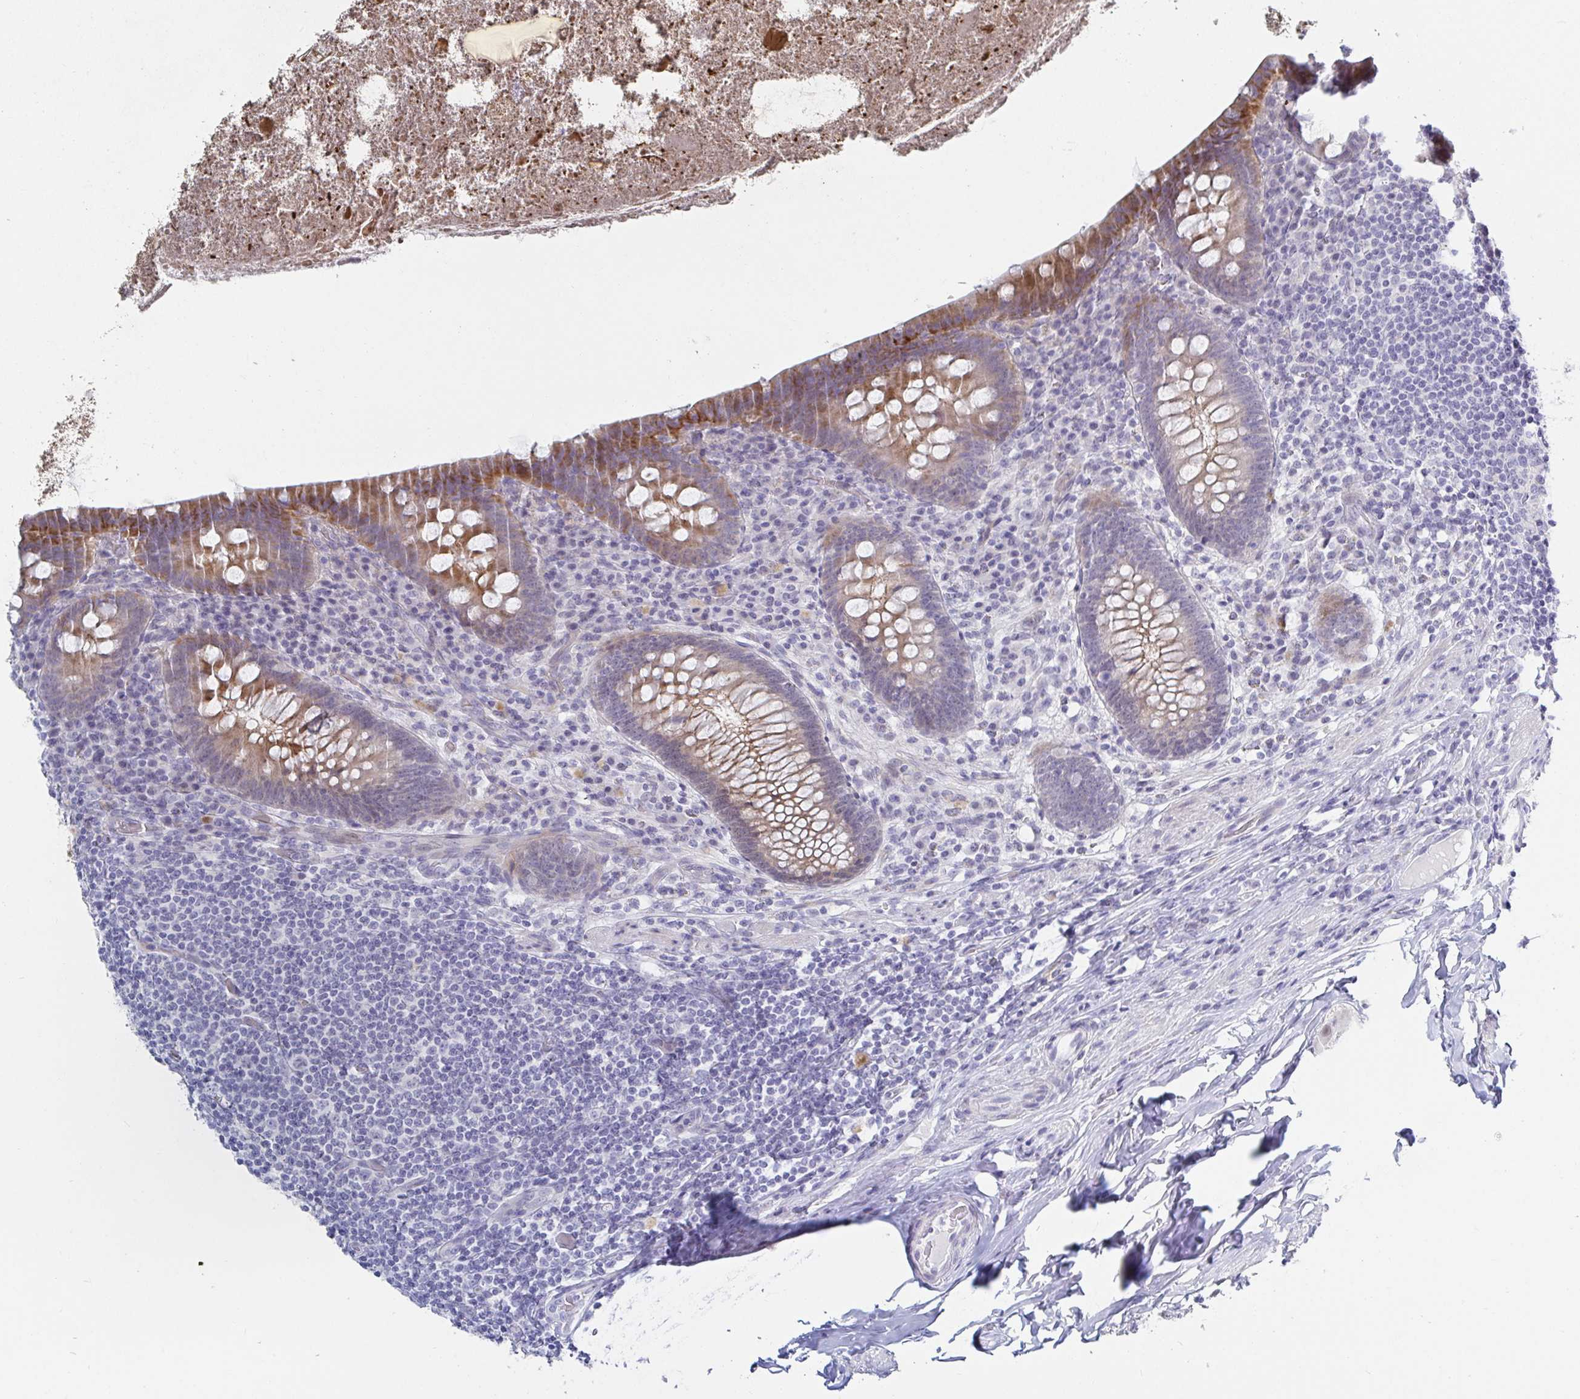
{"staining": {"intensity": "moderate", "quantity": "25%-75%", "location": "cytoplasmic/membranous"}, "tissue": "appendix", "cell_type": "Glandular cells", "image_type": "normal", "snomed": [{"axis": "morphology", "description": "Normal tissue, NOS"}, {"axis": "topography", "description": "Appendix"}], "caption": "Human appendix stained for a protein (brown) displays moderate cytoplasmic/membranous positive expression in about 25%-75% of glandular cells.", "gene": "OR10K1", "patient": {"sex": "male", "age": 71}}